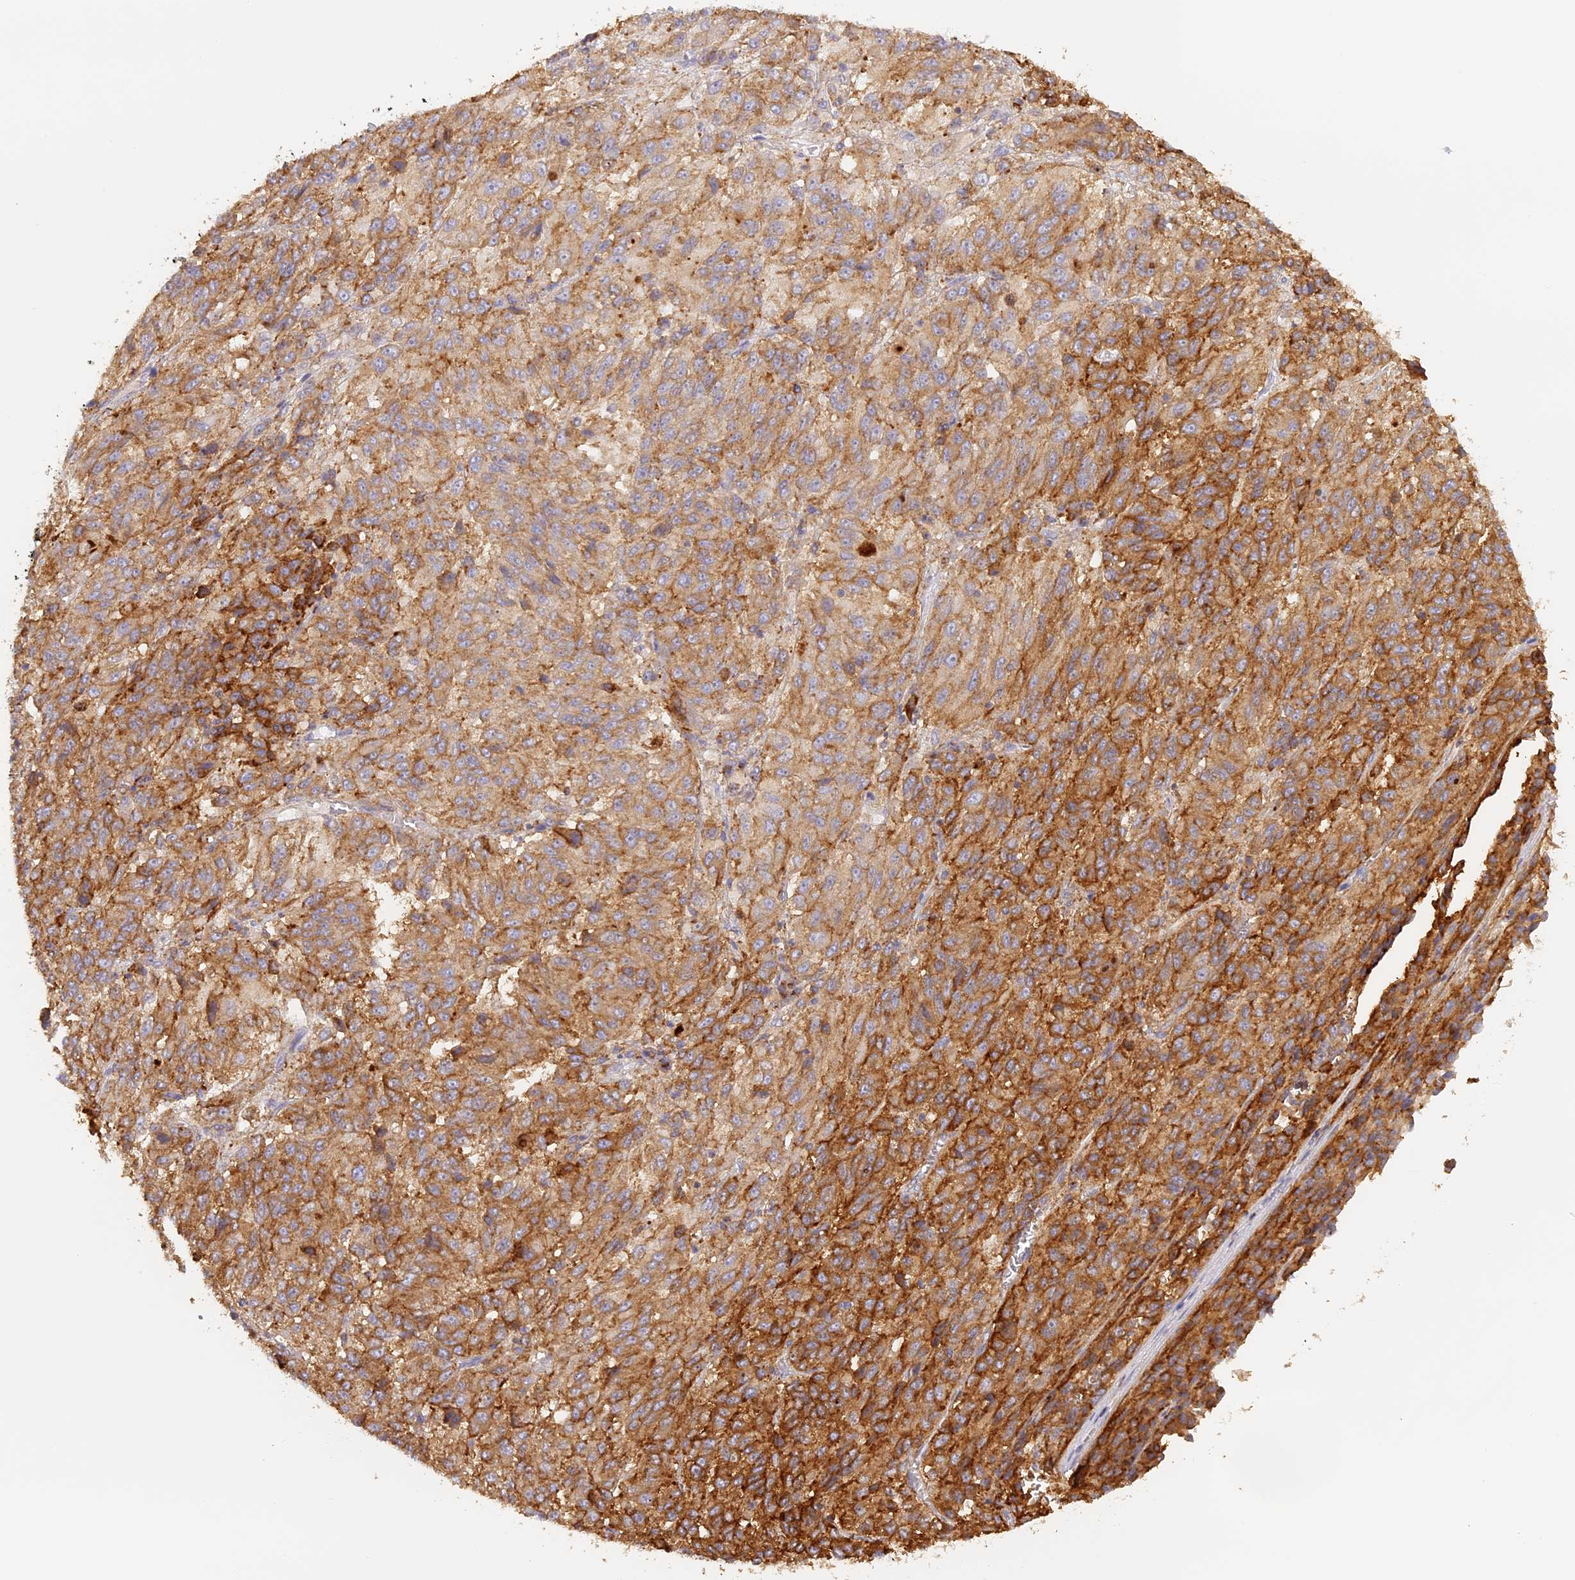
{"staining": {"intensity": "moderate", "quantity": ">75%", "location": "cytoplasmic/membranous"}, "tissue": "melanoma", "cell_type": "Tumor cells", "image_type": "cancer", "snomed": [{"axis": "morphology", "description": "Malignant melanoma, Metastatic site"}, {"axis": "topography", "description": "Lung"}], "caption": "IHC histopathology image of melanoma stained for a protein (brown), which displays medium levels of moderate cytoplasmic/membranous expression in about >75% of tumor cells.", "gene": "LAMP2", "patient": {"sex": "male", "age": 64}}